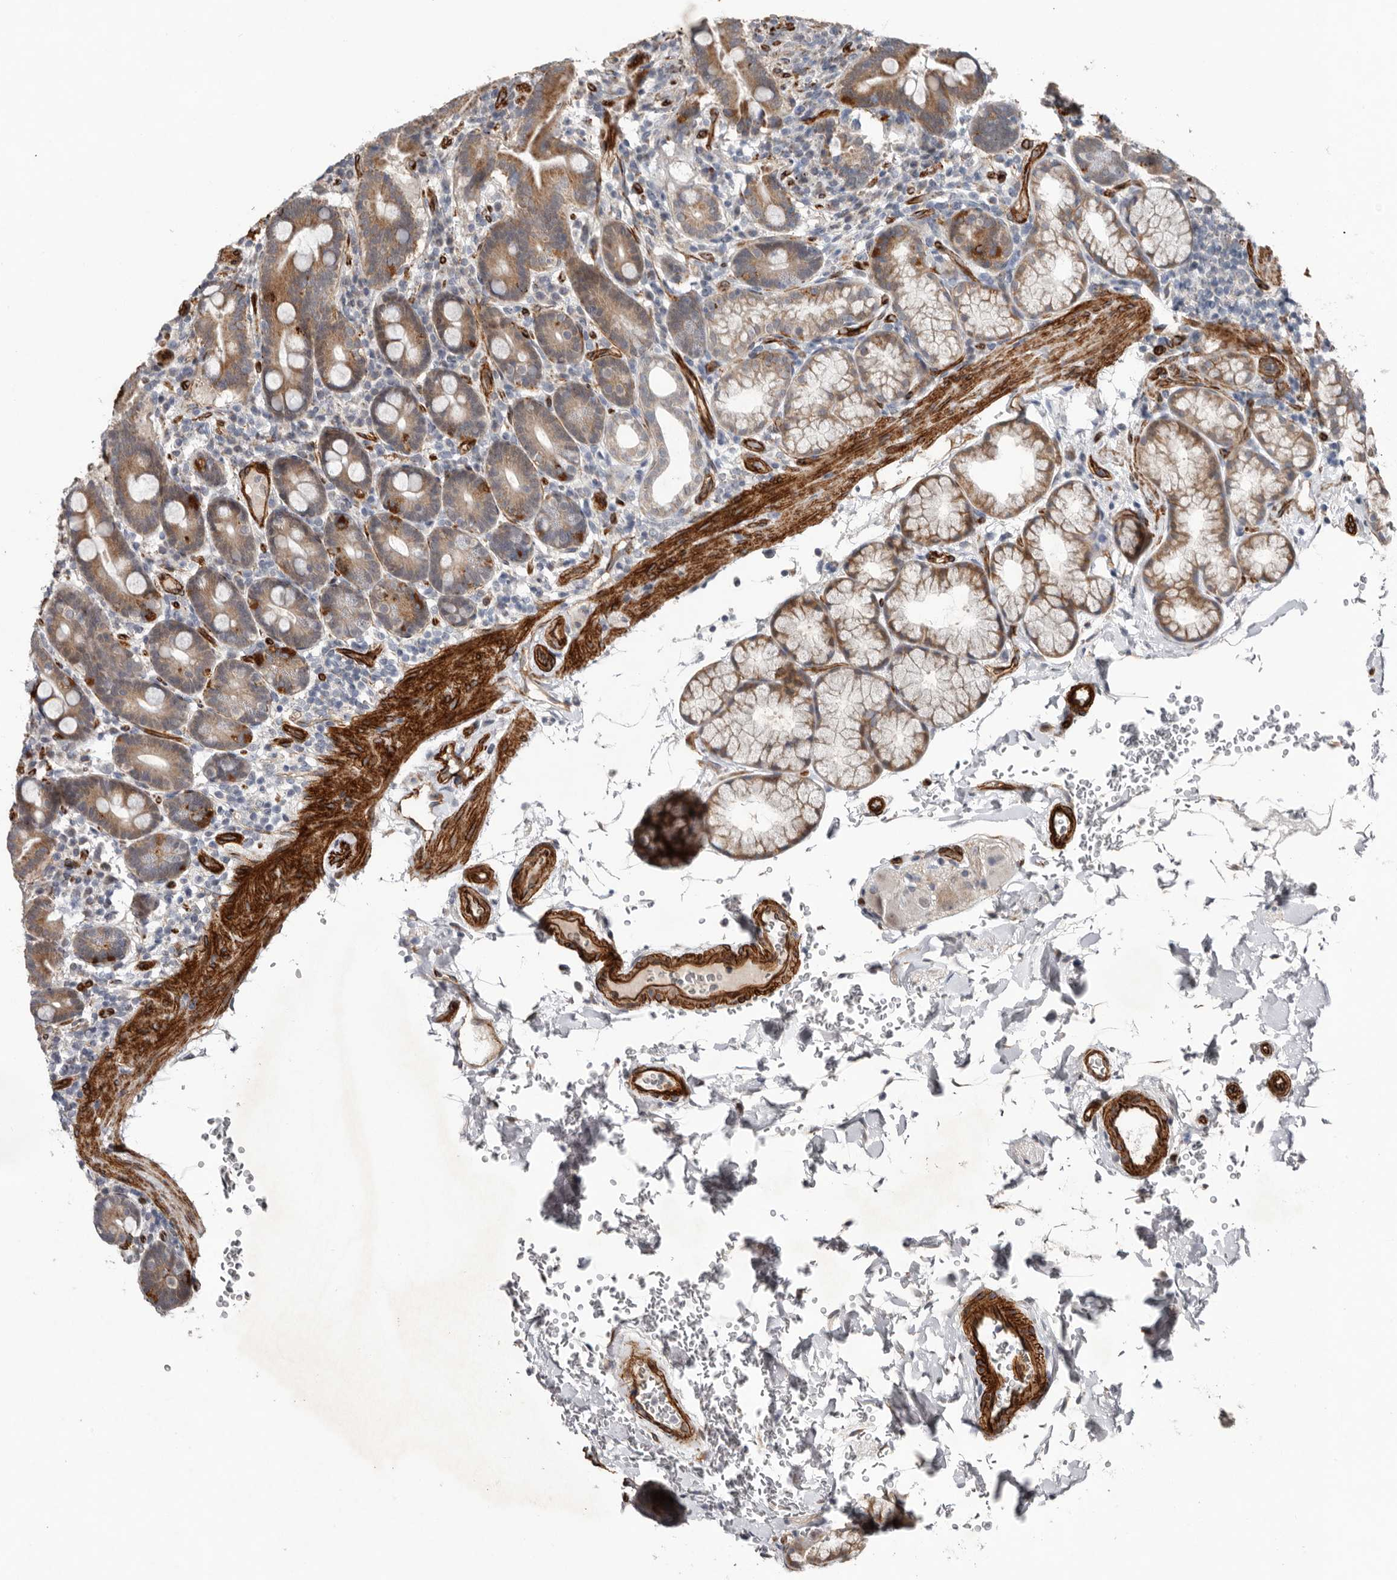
{"staining": {"intensity": "moderate", "quantity": ">75%", "location": "cytoplasmic/membranous"}, "tissue": "duodenum", "cell_type": "Glandular cells", "image_type": "normal", "snomed": [{"axis": "morphology", "description": "Normal tissue, NOS"}, {"axis": "topography", "description": "Duodenum"}], "caption": "There is medium levels of moderate cytoplasmic/membranous positivity in glandular cells of unremarkable duodenum, as demonstrated by immunohistochemical staining (brown color).", "gene": "RANBP17", "patient": {"sex": "male", "age": 54}}